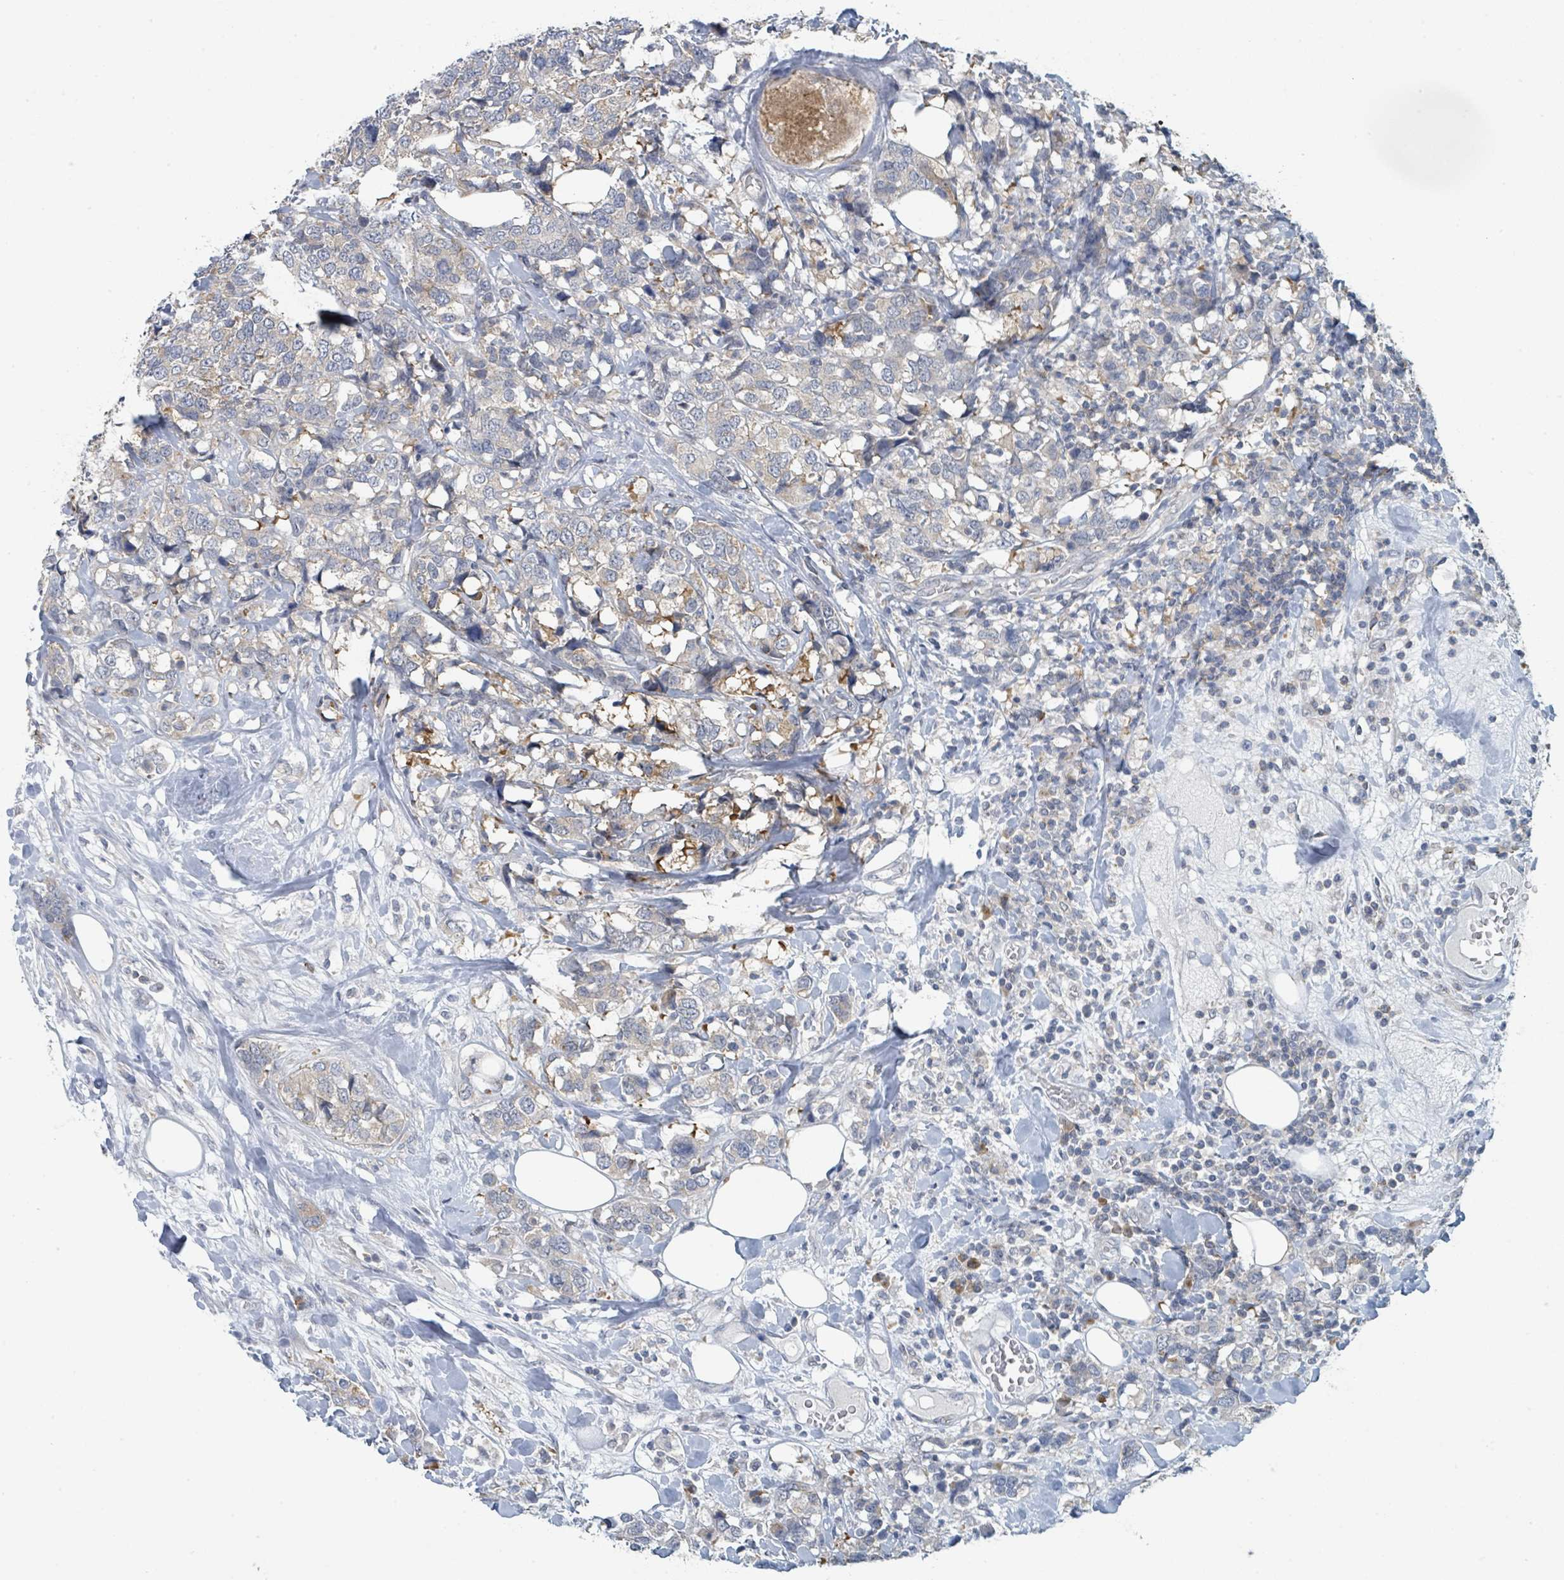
{"staining": {"intensity": "weak", "quantity": "<25%", "location": "cytoplasmic/membranous"}, "tissue": "breast cancer", "cell_type": "Tumor cells", "image_type": "cancer", "snomed": [{"axis": "morphology", "description": "Lobular carcinoma"}, {"axis": "topography", "description": "Breast"}], "caption": "DAB immunohistochemical staining of human lobular carcinoma (breast) demonstrates no significant staining in tumor cells.", "gene": "ANKRD55", "patient": {"sex": "female", "age": 59}}